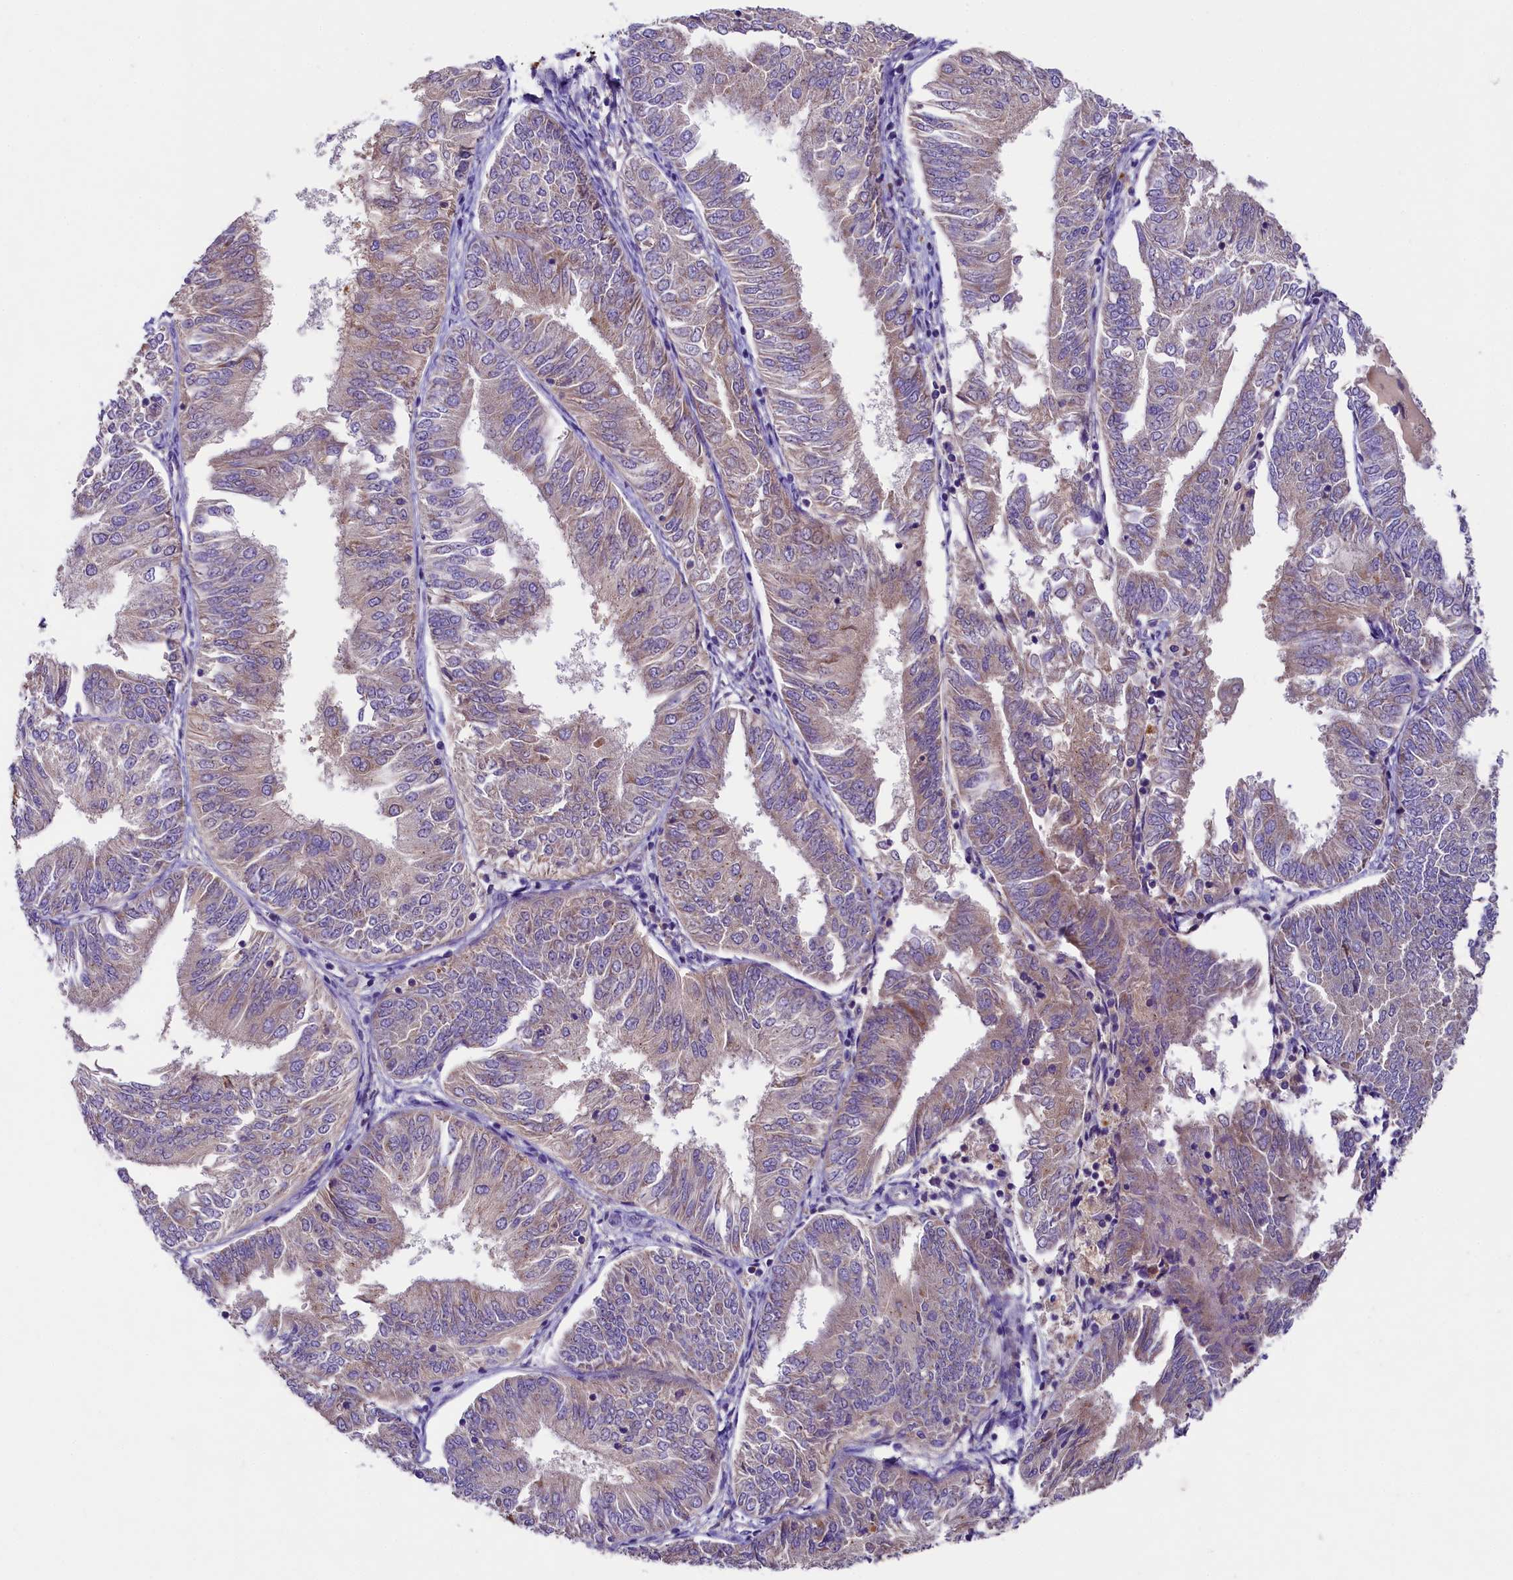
{"staining": {"intensity": "weak", "quantity": "25%-75%", "location": "cytoplasmic/membranous"}, "tissue": "endometrial cancer", "cell_type": "Tumor cells", "image_type": "cancer", "snomed": [{"axis": "morphology", "description": "Adenocarcinoma, NOS"}, {"axis": "topography", "description": "Endometrium"}], "caption": "Human endometrial cancer (adenocarcinoma) stained for a protein (brown) displays weak cytoplasmic/membranous positive expression in approximately 25%-75% of tumor cells.", "gene": "PMPCB", "patient": {"sex": "female", "age": 58}}